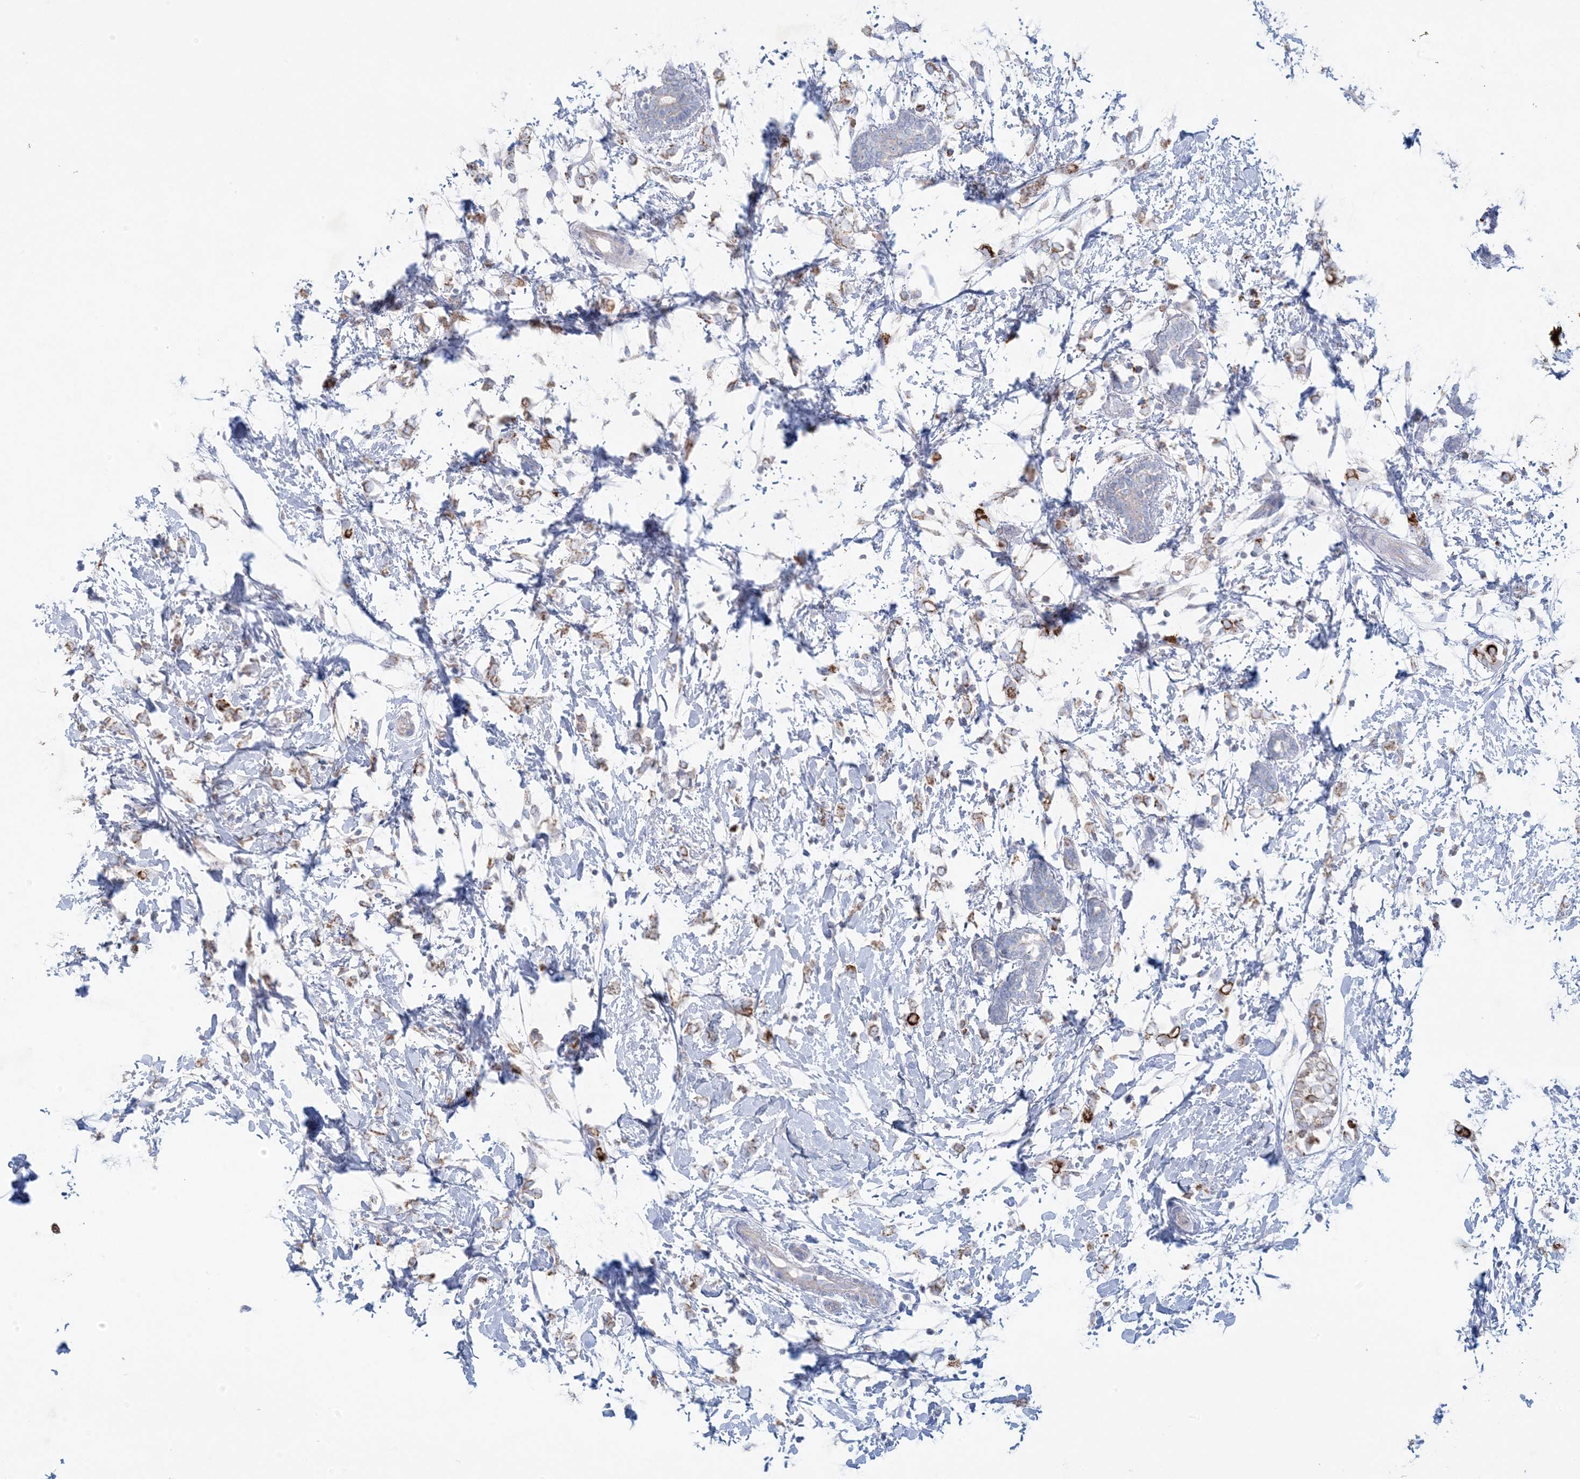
{"staining": {"intensity": "strong", "quantity": "25%-75%", "location": "cytoplasmic/membranous"}, "tissue": "breast cancer", "cell_type": "Tumor cells", "image_type": "cancer", "snomed": [{"axis": "morphology", "description": "Normal tissue, NOS"}, {"axis": "morphology", "description": "Lobular carcinoma"}, {"axis": "topography", "description": "Breast"}], "caption": "Protein analysis of breast lobular carcinoma tissue demonstrates strong cytoplasmic/membranous expression in about 25%-75% of tumor cells.", "gene": "KCTD6", "patient": {"sex": "female", "age": 47}}